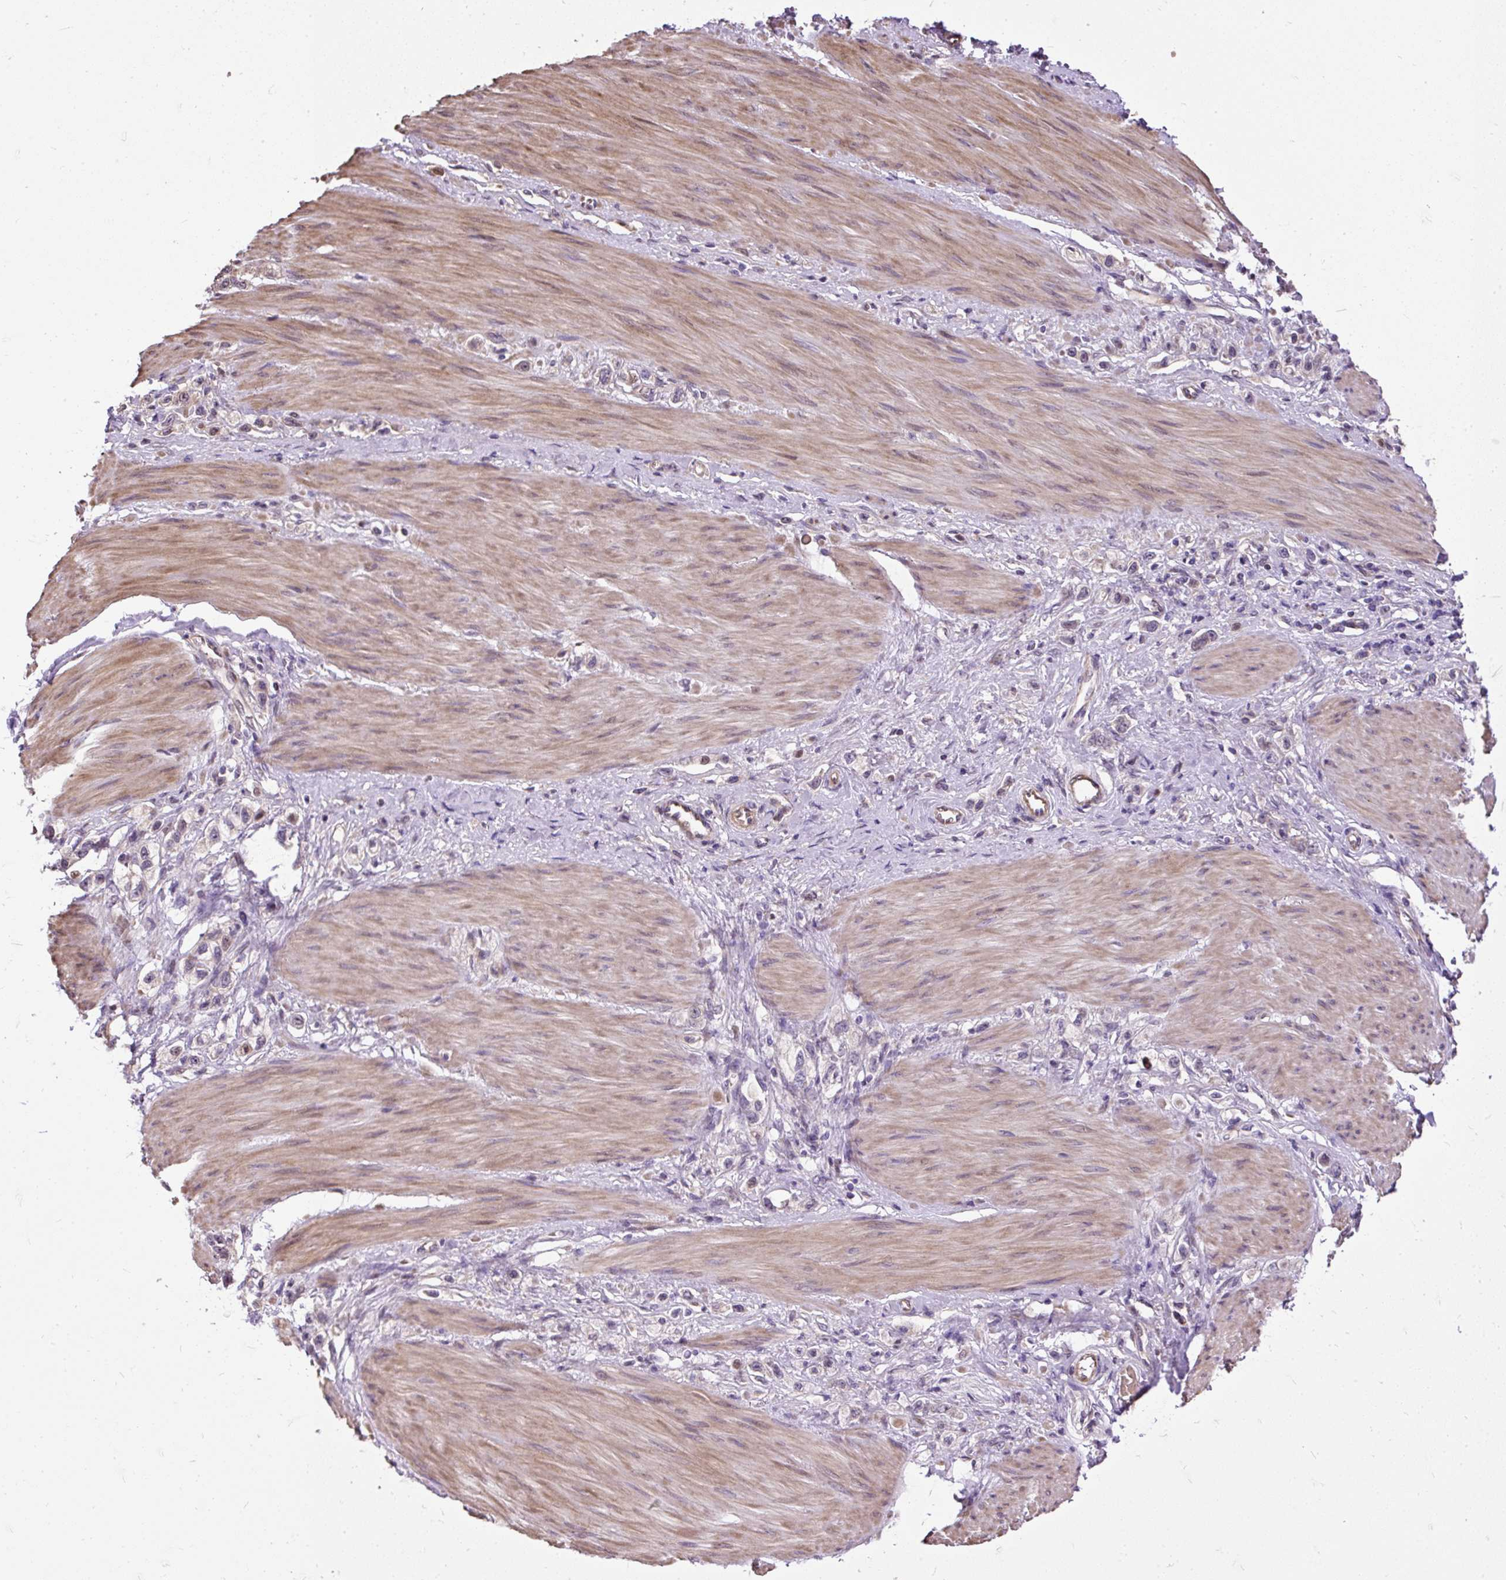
{"staining": {"intensity": "weak", "quantity": "<25%", "location": "nuclear"}, "tissue": "stomach cancer", "cell_type": "Tumor cells", "image_type": "cancer", "snomed": [{"axis": "morphology", "description": "Adenocarcinoma, NOS"}, {"axis": "topography", "description": "Stomach"}], "caption": "High power microscopy photomicrograph of an IHC micrograph of adenocarcinoma (stomach), revealing no significant expression in tumor cells.", "gene": "PUS7L", "patient": {"sex": "female", "age": 65}}